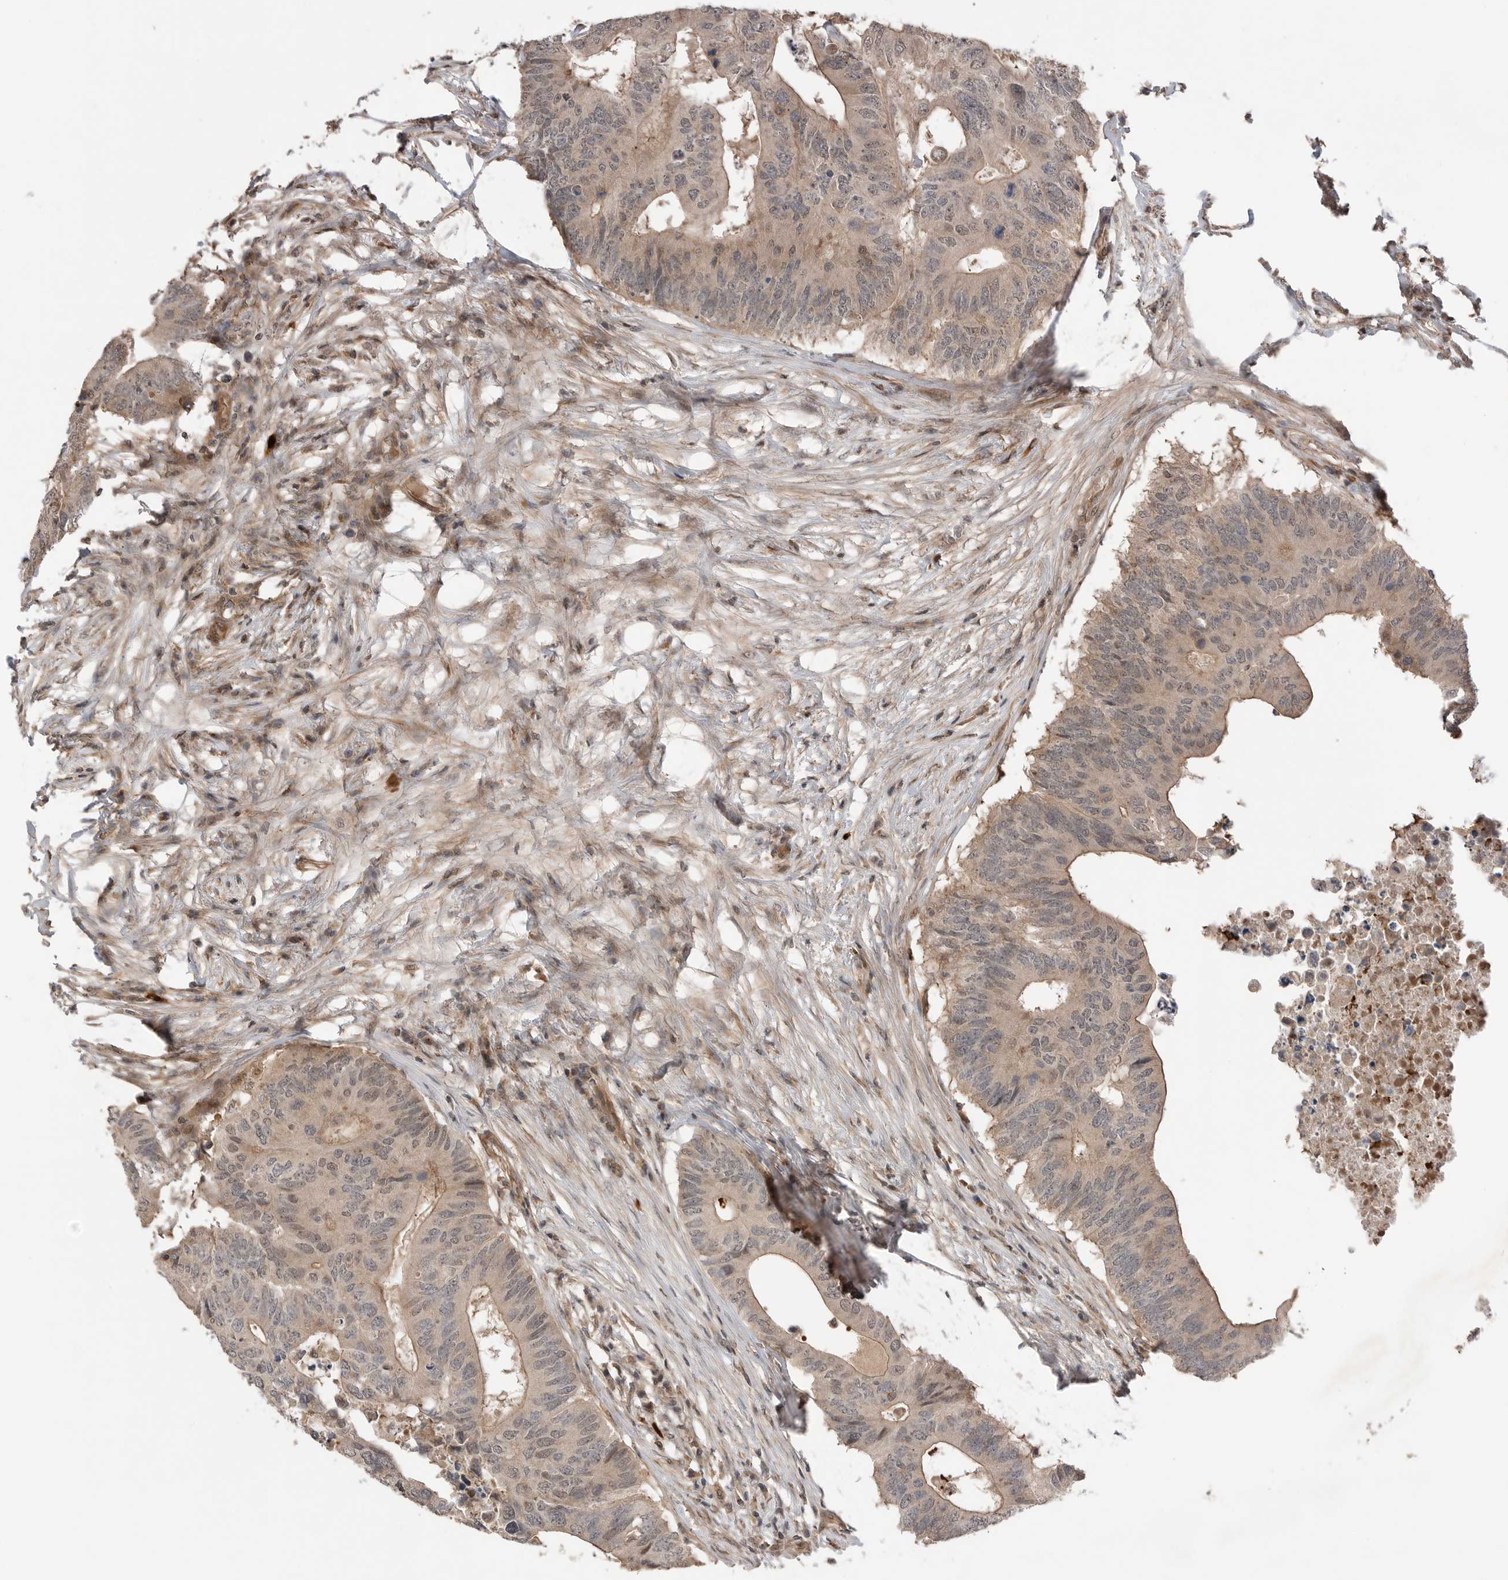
{"staining": {"intensity": "weak", "quantity": ">75%", "location": "cytoplasmic/membranous"}, "tissue": "colorectal cancer", "cell_type": "Tumor cells", "image_type": "cancer", "snomed": [{"axis": "morphology", "description": "Adenocarcinoma, NOS"}, {"axis": "topography", "description": "Colon"}], "caption": "Colorectal adenocarcinoma was stained to show a protein in brown. There is low levels of weak cytoplasmic/membranous staining in approximately >75% of tumor cells. (DAB = brown stain, brightfield microscopy at high magnification).", "gene": "PEAK1", "patient": {"sex": "male", "age": 71}}